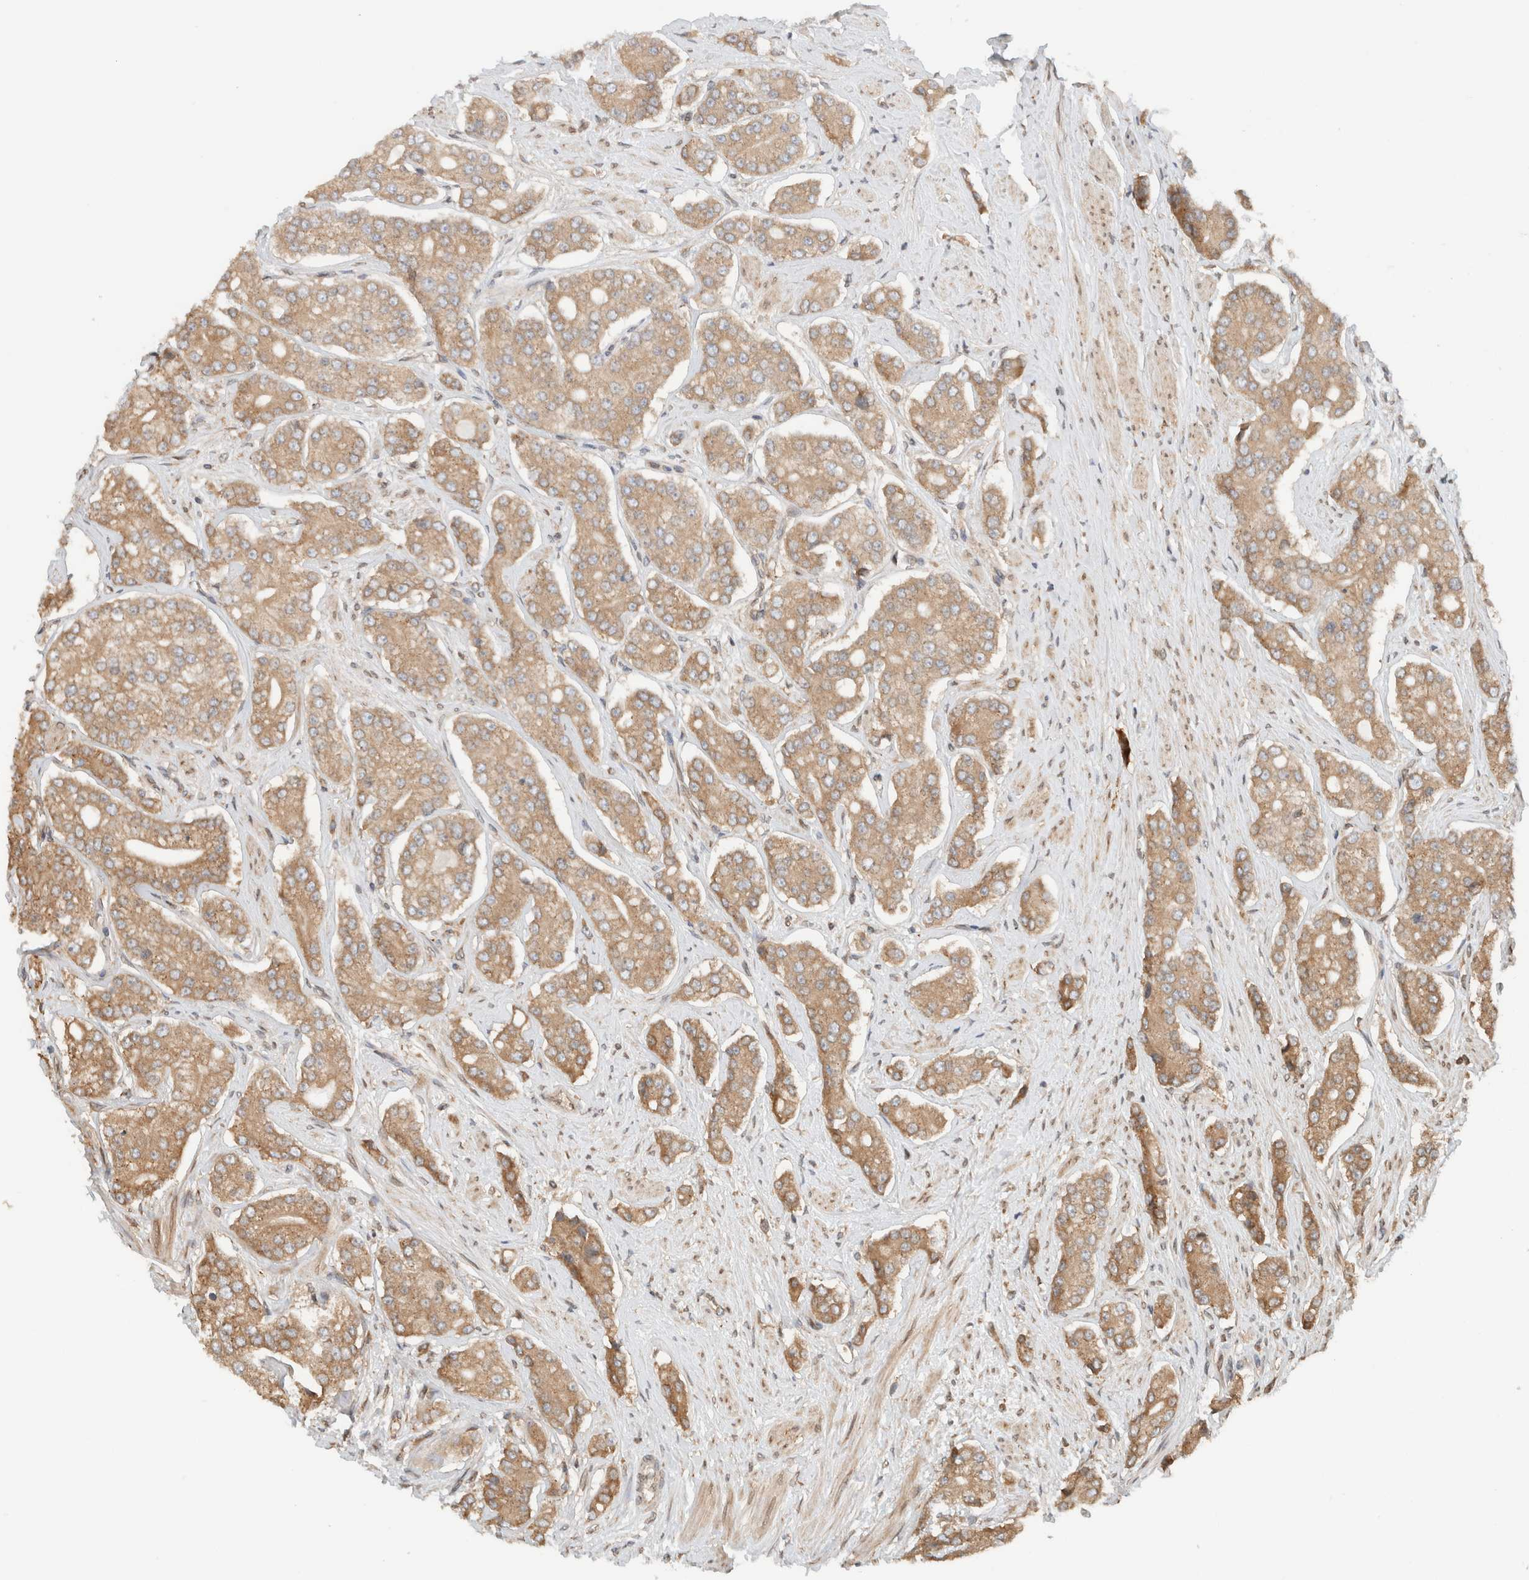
{"staining": {"intensity": "moderate", "quantity": ">75%", "location": "cytoplasmic/membranous"}, "tissue": "prostate cancer", "cell_type": "Tumor cells", "image_type": "cancer", "snomed": [{"axis": "morphology", "description": "Adenocarcinoma, High grade"}, {"axis": "topography", "description": "Prostate"}], "caption": "IHC of human prostate cancer displays medium levels of moderate cytoplasmic/membranous expression in approximately >75% of tumor cells.", "gene": "ARFGEF2", "patient": {"sex": "male", "age": 71}}